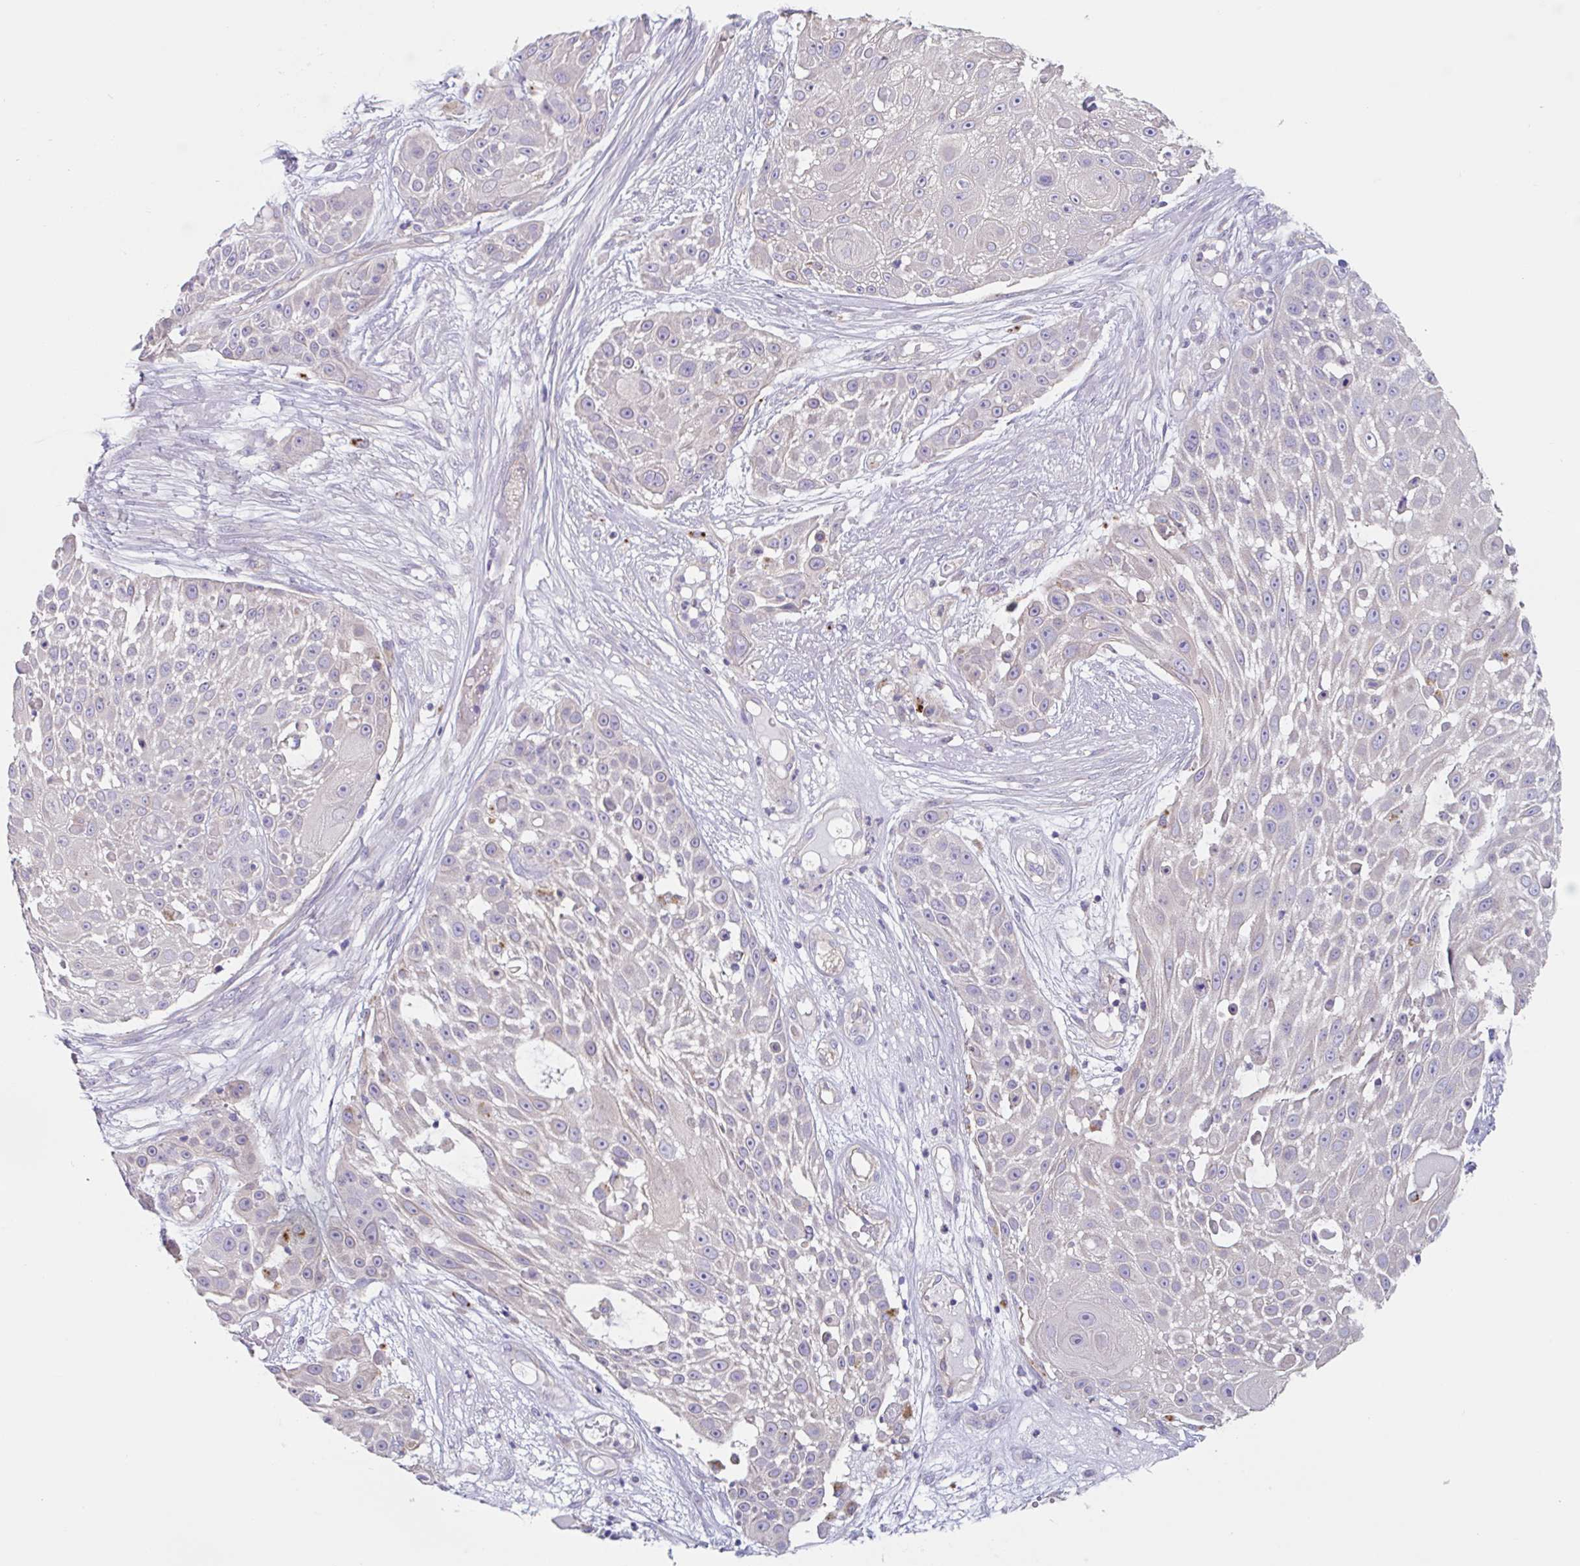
{"staining": {"intensity": "negative", "quantity": "none", "location": "none"}, "tissue": "skin cancer", "cell_type": "Tumor cells", "image_type": "cancer", "snomed": [{"axis": "morphology", "description": "Squamous cell carcinoma, NOS"}, {"axis": "topography", "description": "Skin"}], "caption": "Skin cancer (squamous cell carcinoma) was stained to show a protein in brown. There is no significant expression in tumor cells. (Brightfield microscopy of DAB immunohistochemistry (IHC) at high magnification).", "gene": "LENG9", "patient": {"sex": "female", "age": 86}}